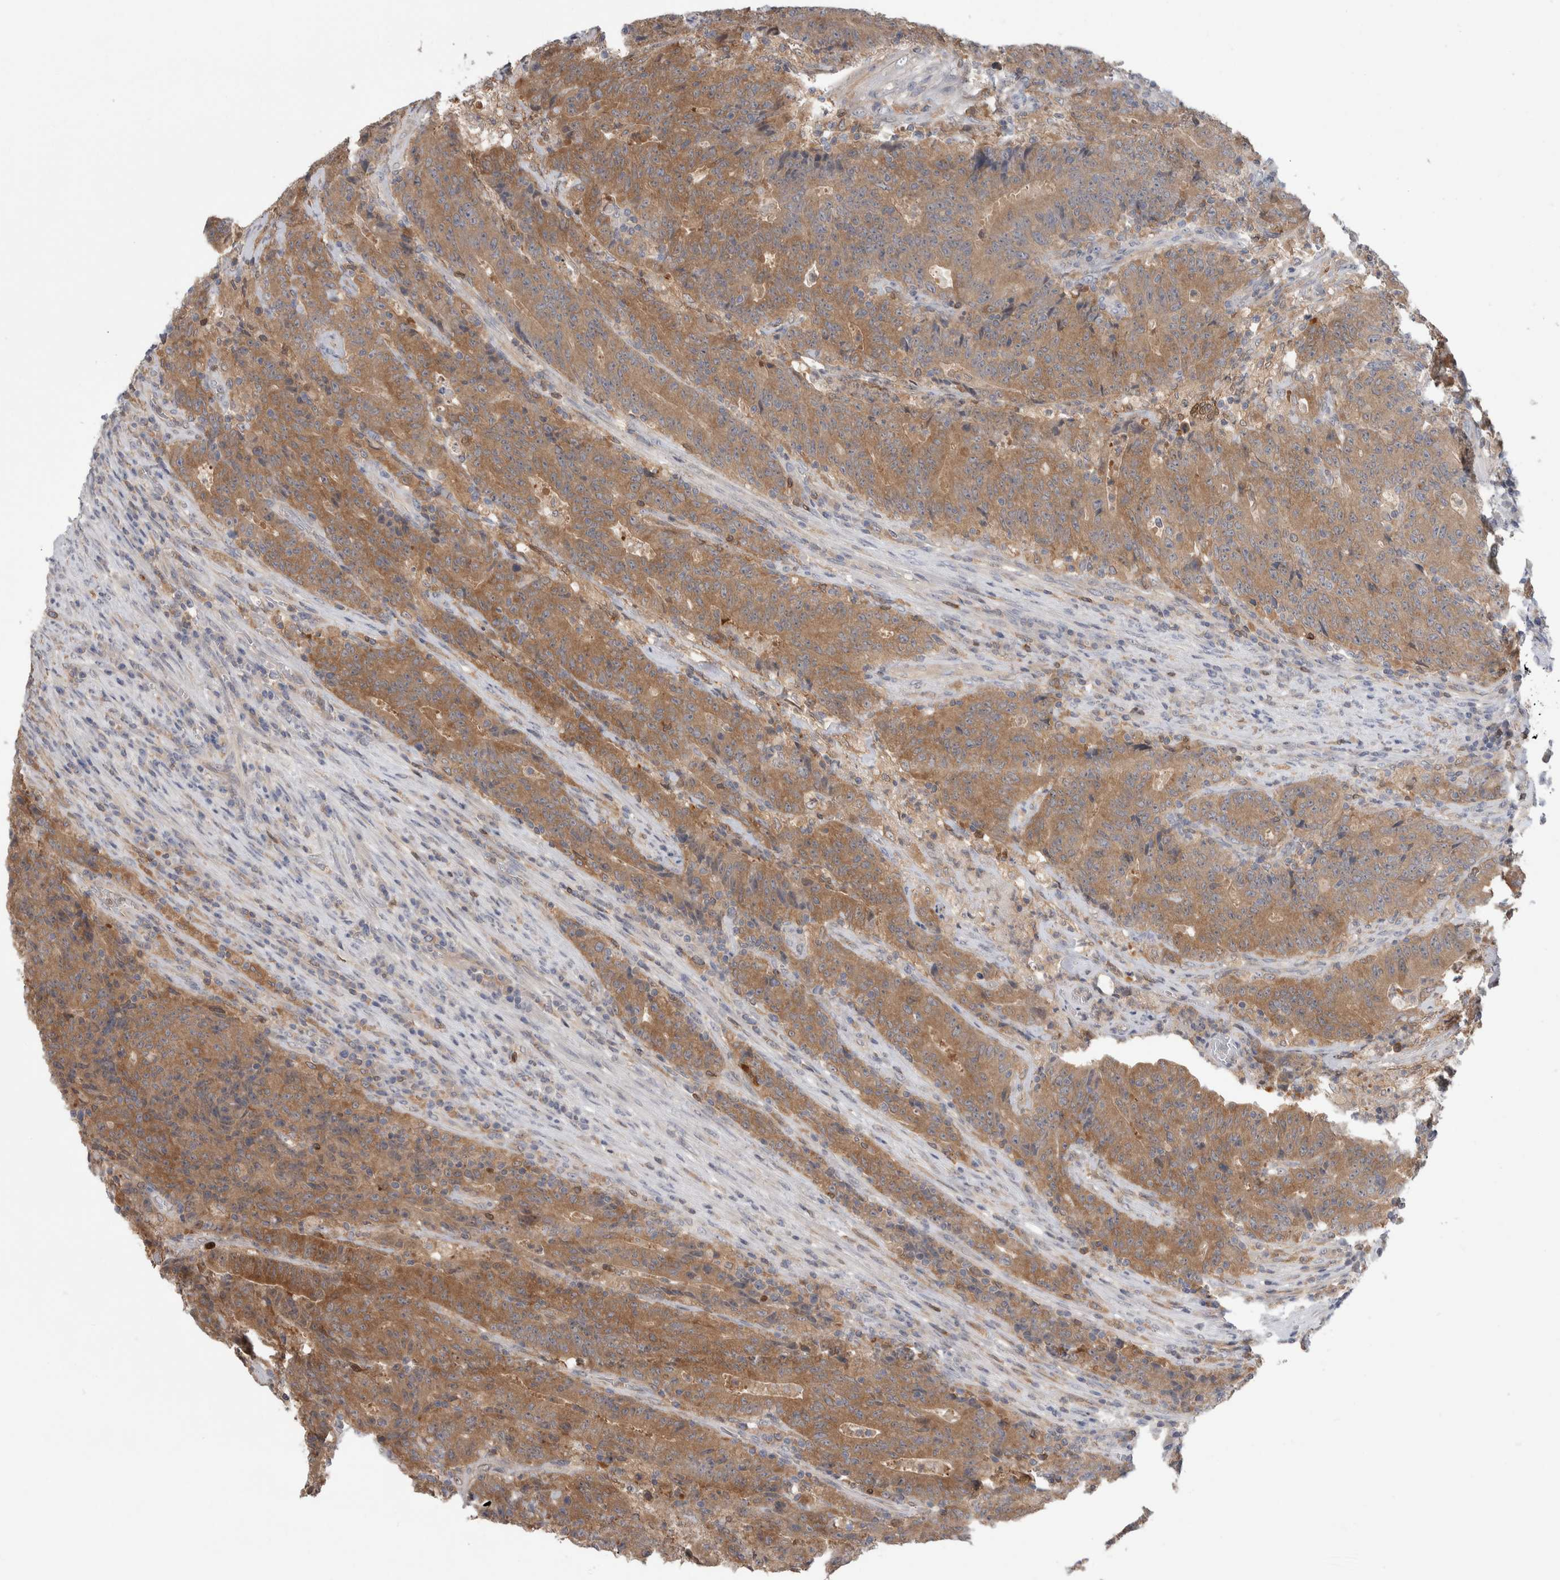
{"staining": {"intensity": "moderate", "quantity": ">75%", "location": "cytoplasmic/membranous"}, "tissue": "colorectal cancer", "cell_type": "Tumor cells", "image_type": "cancer", "snomed": [{"axis": "morphology", "description": "Normal tissue, NOS"}, {"axis": "morphology", "description": "Adenocarcinoma, NOS"}, {"axis": "topography", "description": "Colon"}], "caption": "DAB (3,3'-diaminobenzidine) immunohistochemical staining of human colorectal cancer shows moderate cytoplasmic/membranous protein staining in approximately >75% of tumor cells.", "gene": "HTATIP2", "patient": {"sex": "female", "age": 75}}